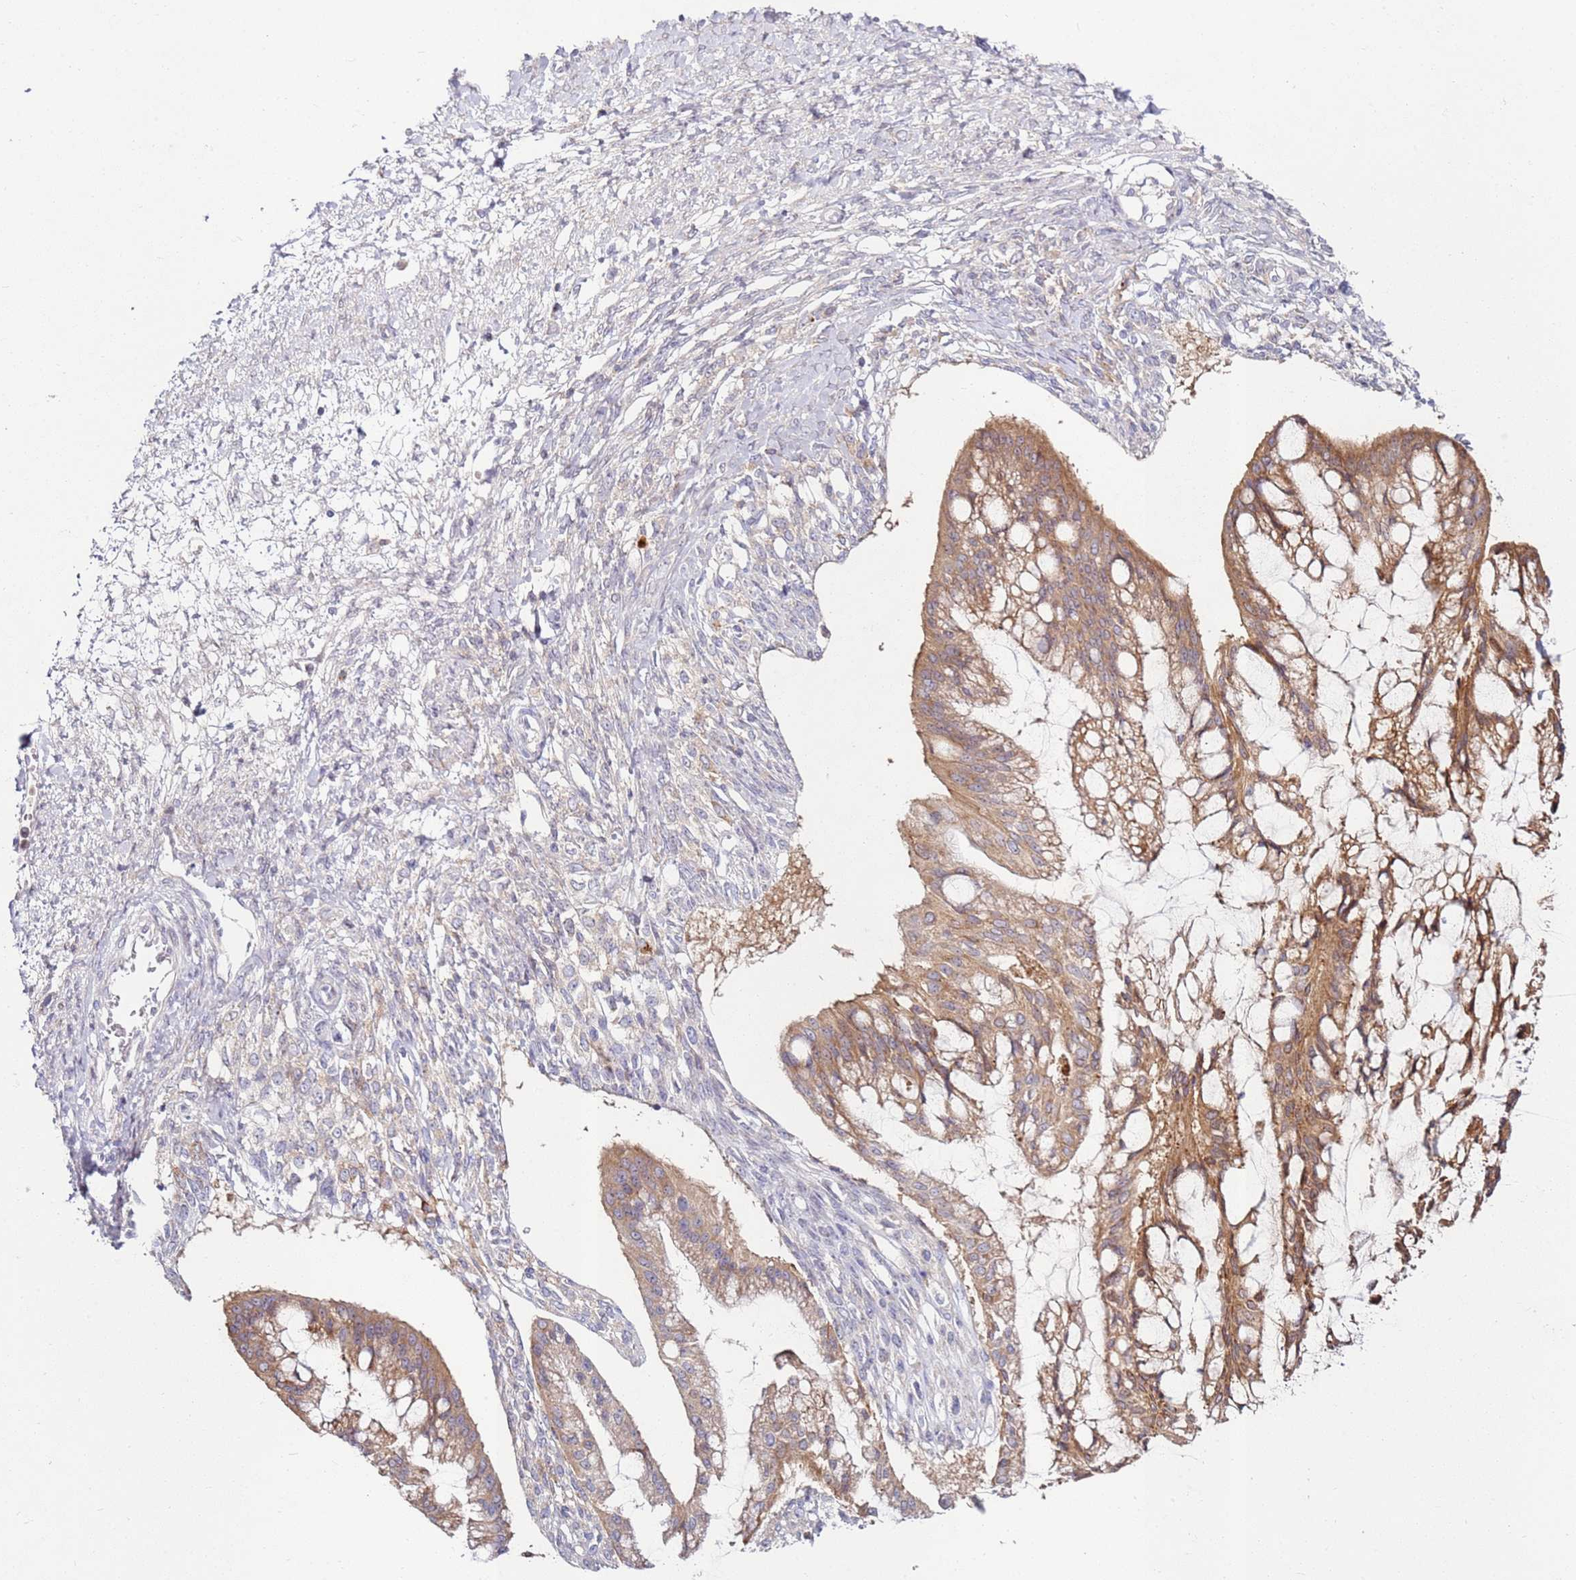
{"staining": {"intensity": "moderate", "quantity": ">75%", "location": "cytoplasmic/membranous"}, "tissue": "ovarian cancer", "cell_type": "Tumor cells", "image_type": "cancer", "snomed": [{"axis": "morphology", "description": "Cystadenocarcinoma, mucinous, NOS"}, {"axis": "topography", "description": "Ovary"}], "caption": "IHC micrograph of neoplastic tissue: ovarian mucinous cystadenocarcinoma stained using immunohistochemistry exhibits medium levels of moderate protein expression localized specifically in the cytoplasmic/membranous of tumor cells, appearing as a cytoplasmic/membranous brown color.", "gene": "CNOT9", "patient": {"sex": "female", "age": 73}}